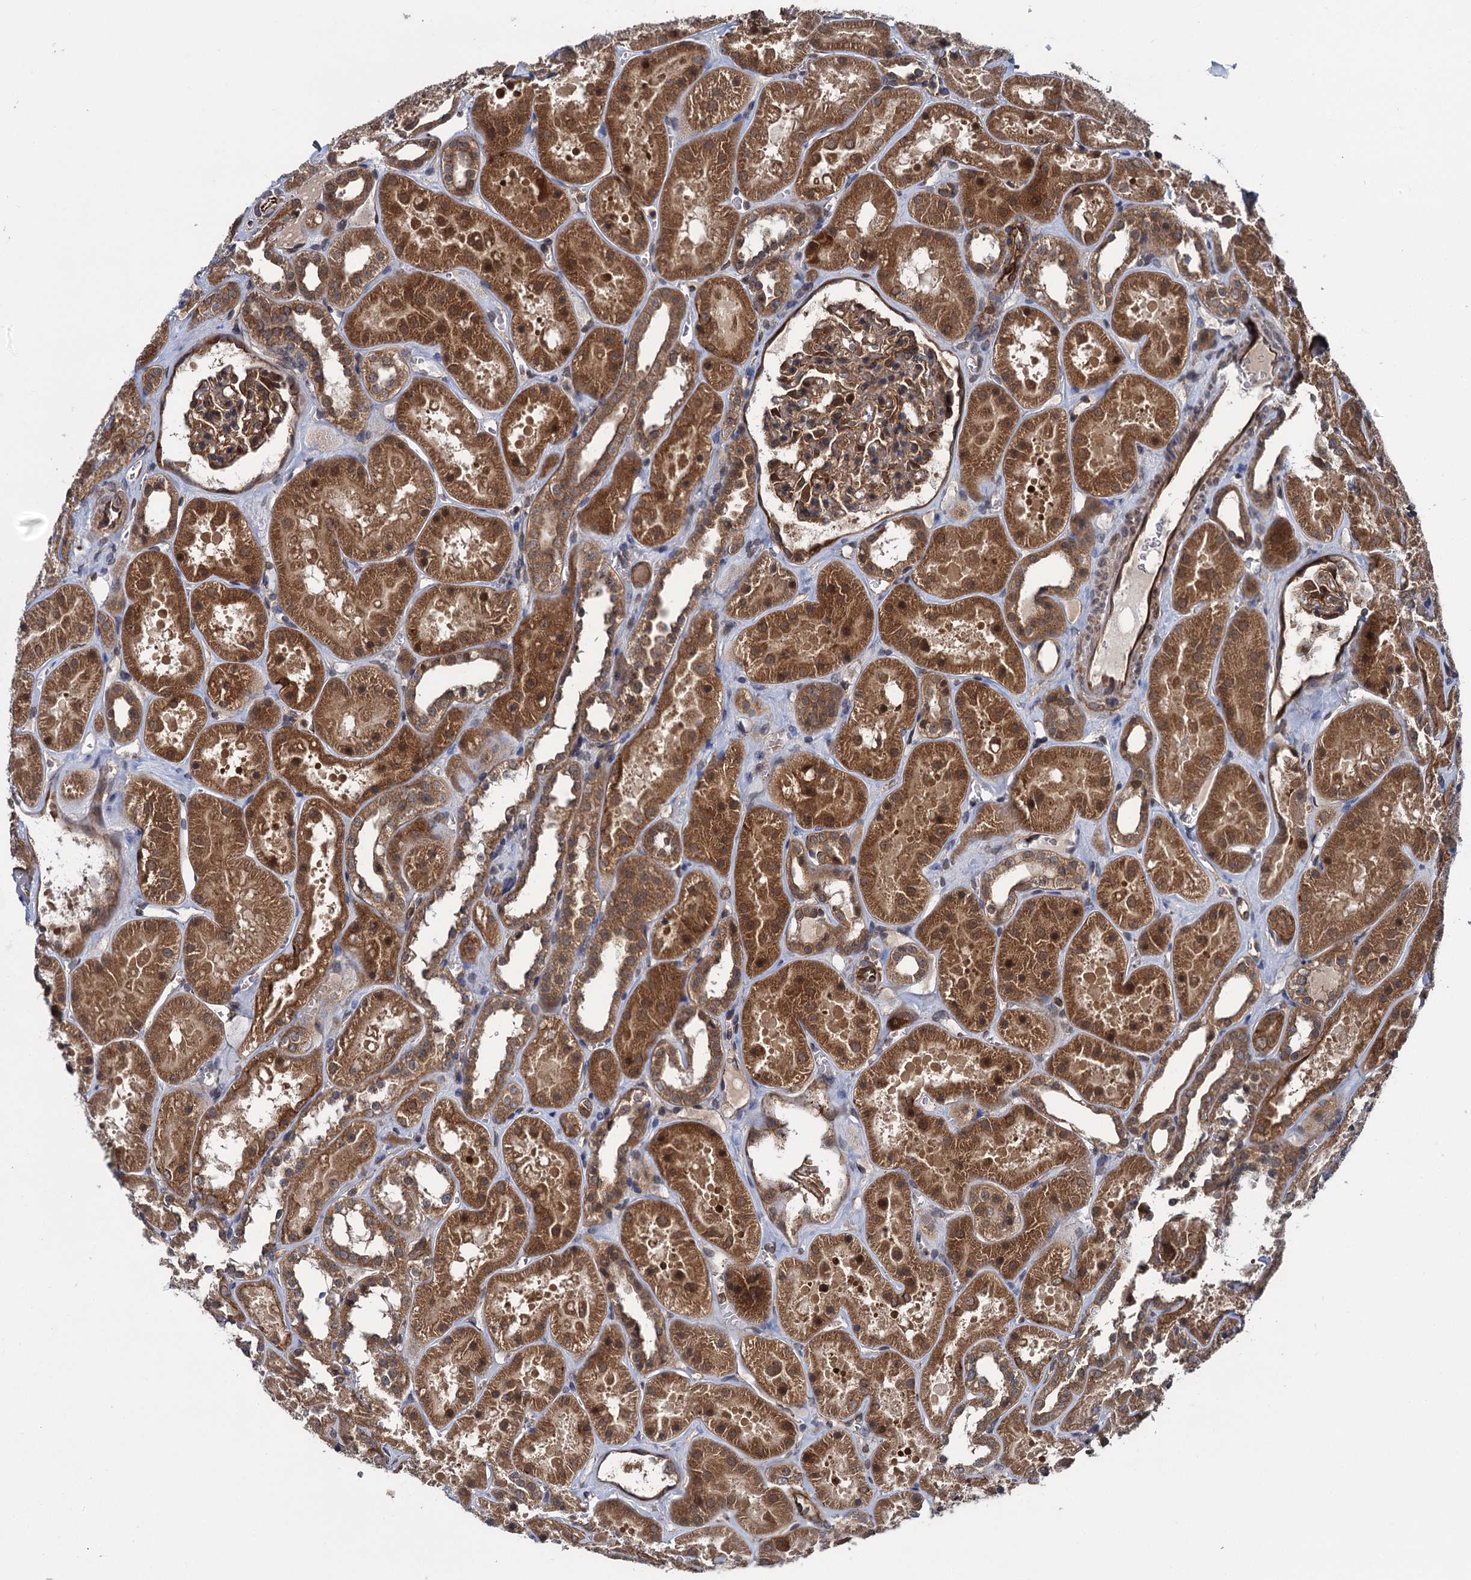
{"staining": {"intensity": "moderate", "quantity": ">75%", "location": "cytoplasmic/membranous"}, "tissue": "kidney", "cell_type": "Cells in glomeruli", "image_type": "normal", "snomed": [{"axis": "morphology", "description": "Normal tissue, NOS"}, {"axis": "topography", "description": "Kidney"}], "caption": "This photomicrograph shows immunohistochemistry staining of normal kidney, with medium moderate cytoplasmic/membranous staining in about >75% of cells in glomeruli.", "gene": "ZFYVE19", "patient": {"sex": "female", "age": 41}}